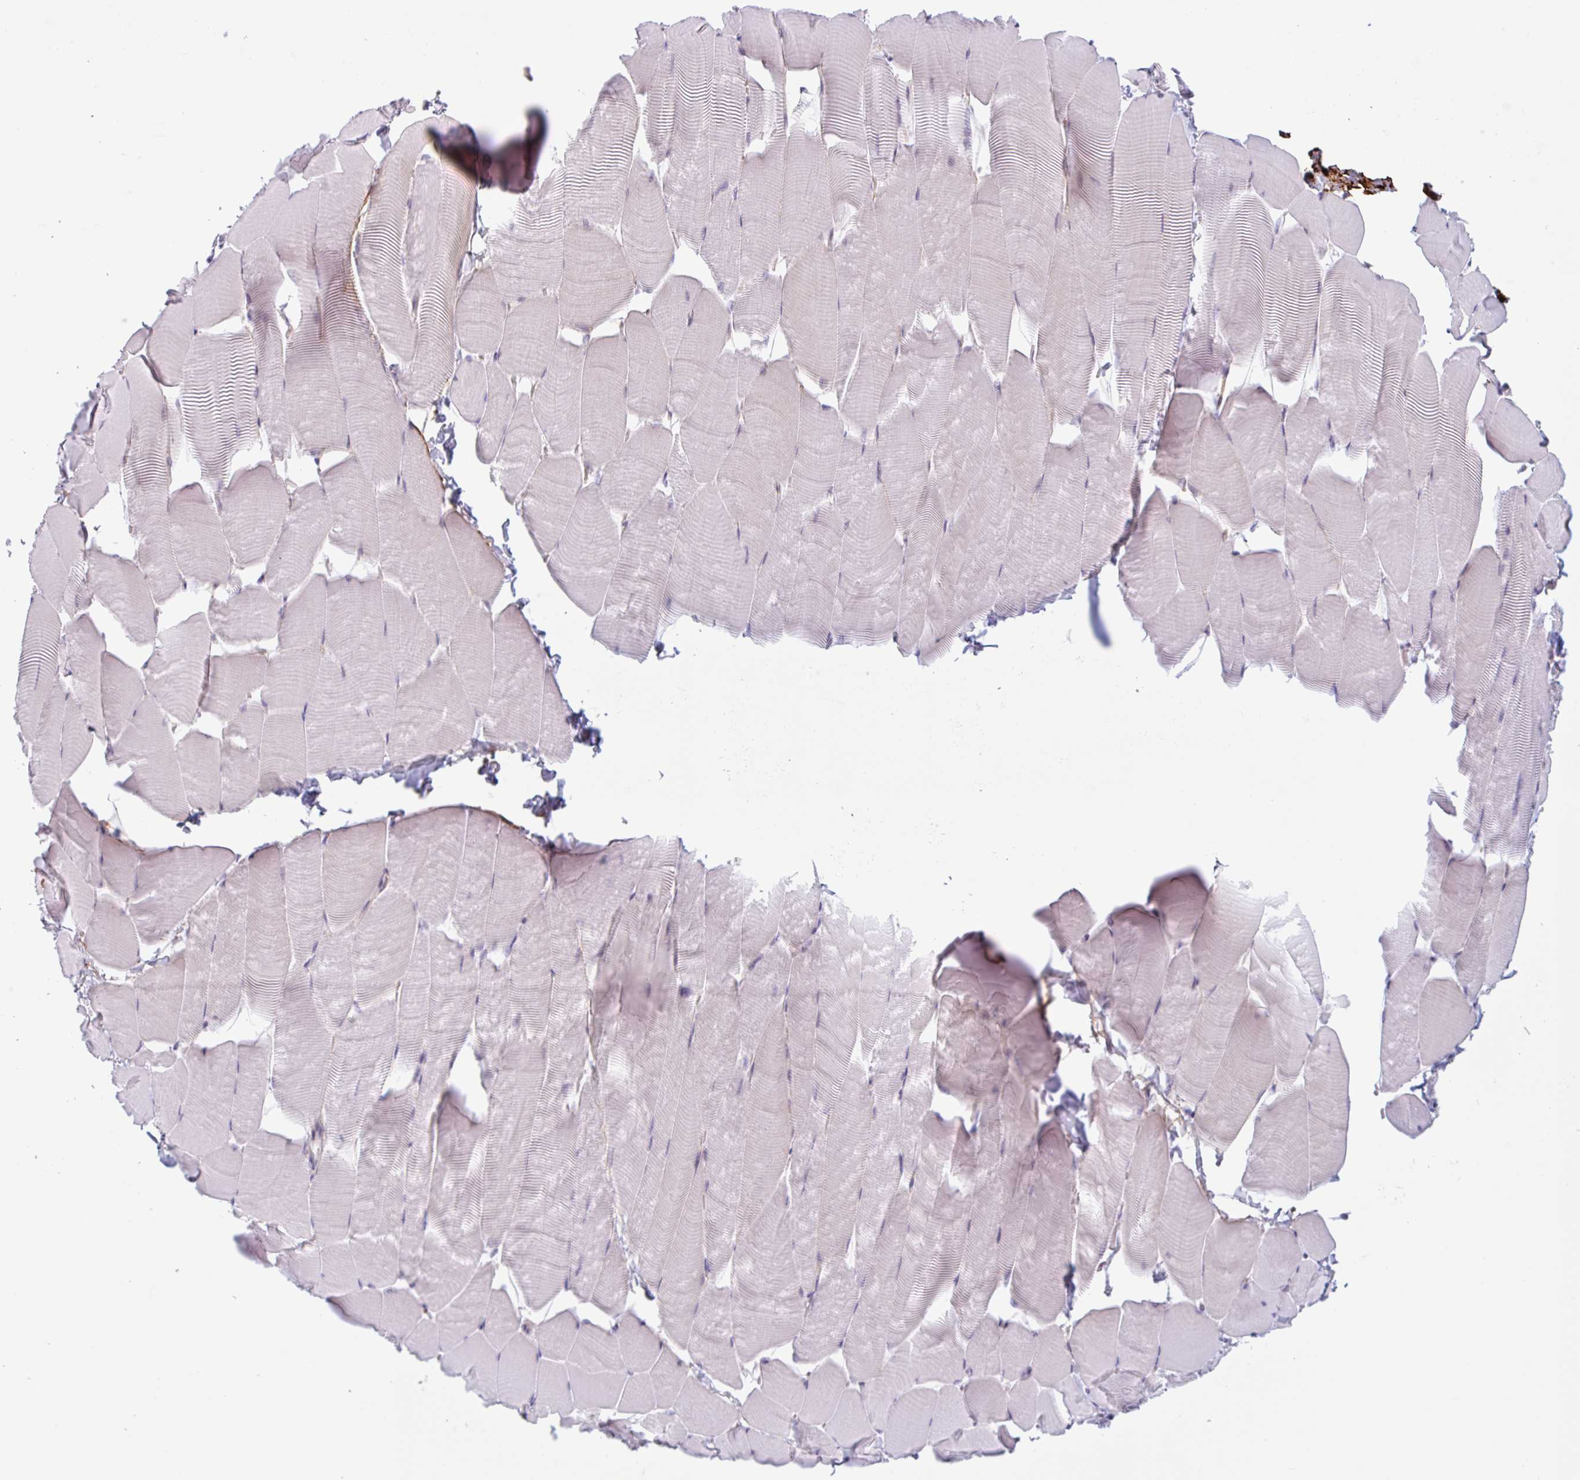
{"staining": {"intensity": "negative", "quantity": "none", "location": "none"}, "tissue": "skeletal muscle", "cell_type": "Myocytes", "image_type": "normal", "snomed": [{"axis": "morphology", "description": "Normal tissue, NOS"}, {"axis": "topography", "description": "Skeletal muscle"}], "caption": "High power microscopy micrograph of an immunohistochemistry image of benign skeletal muscle, revealing no significant expression in myocytes. Nuclei are stained in blue.", "gene": "MYH10", "patient": {"sex": "male", "age": 25}}